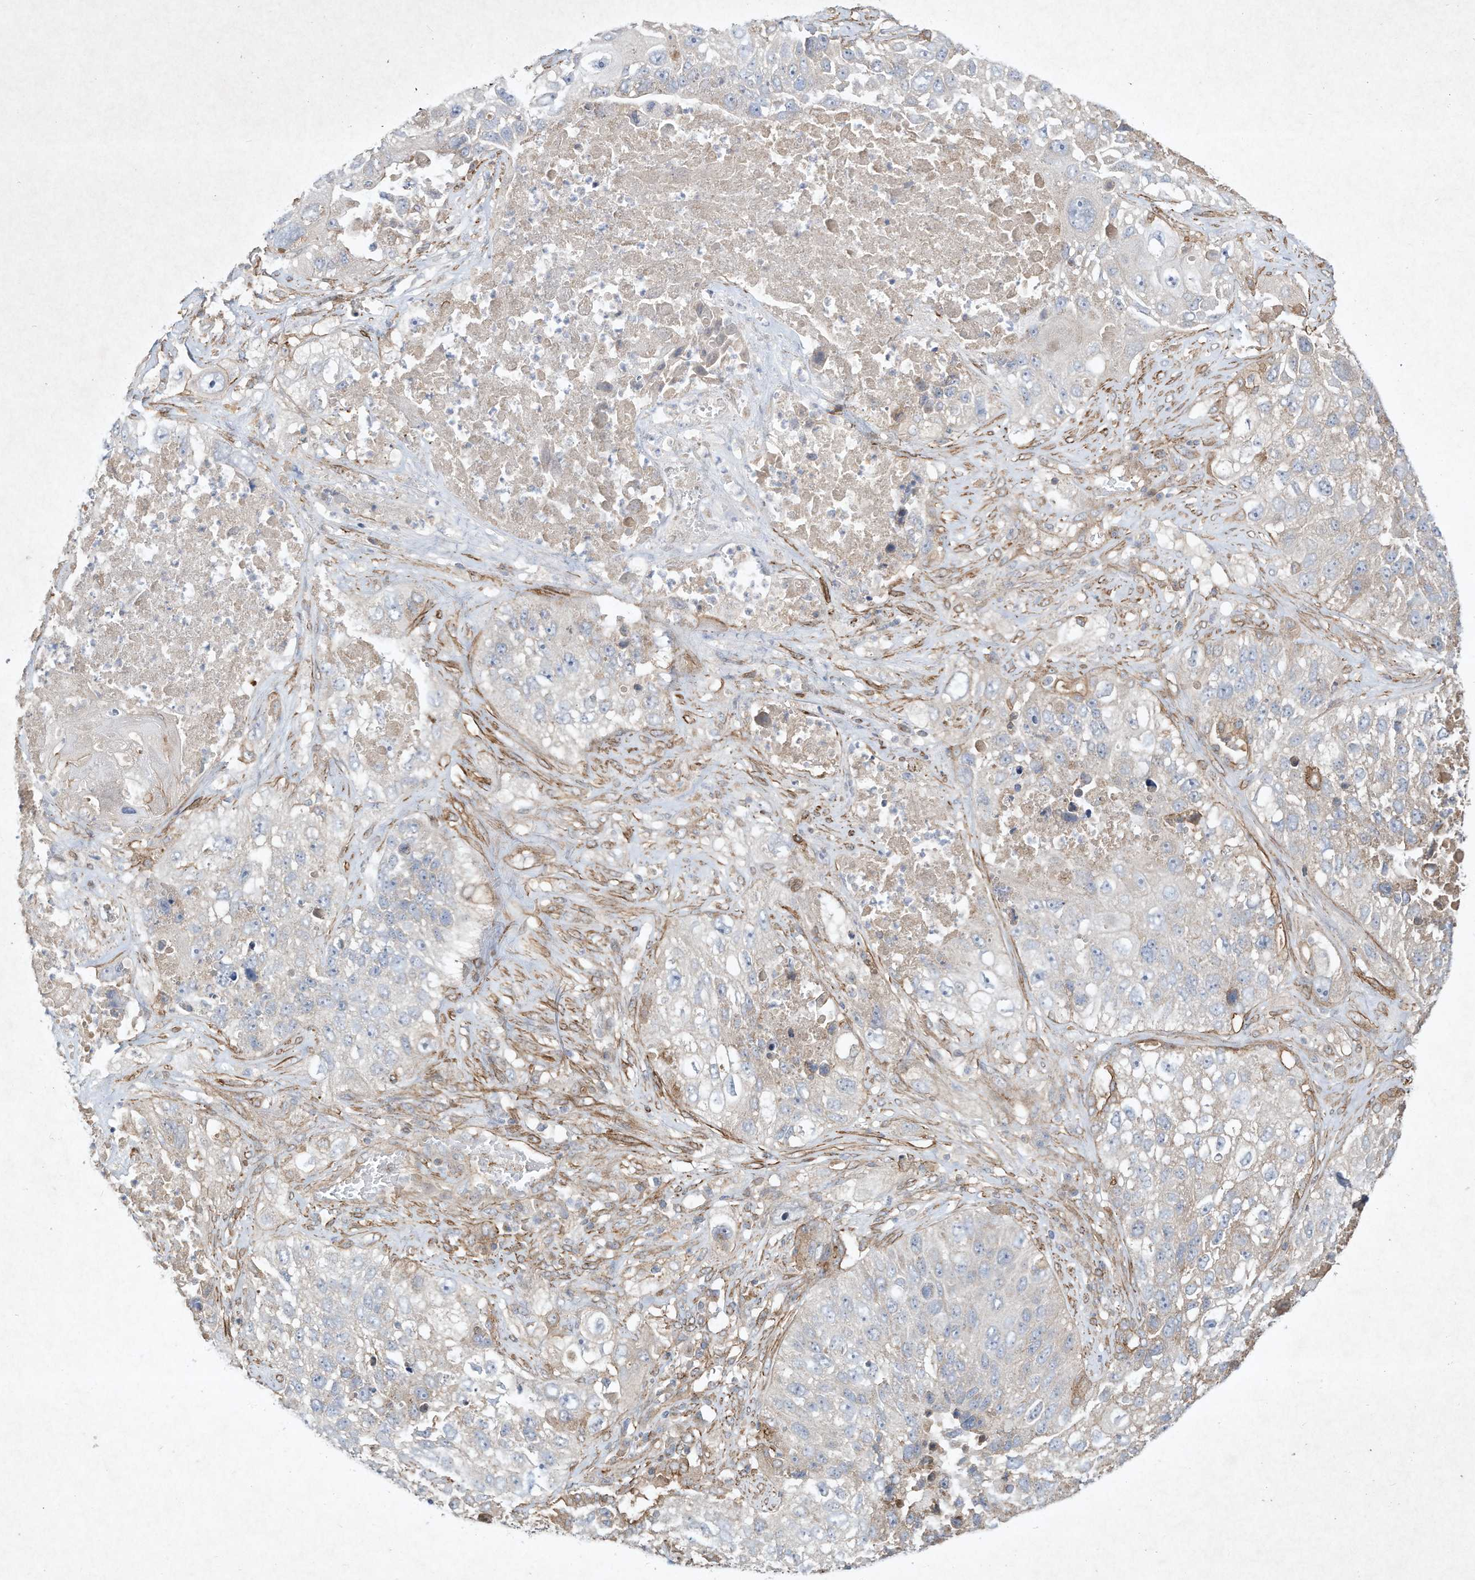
{"staining": {"intensity": "negative", "quantity": "none", "location": "none"}, "tissue": "lung cancer", "cell_type": "Tumor cells", "image_type": "cancer", "snomed": [{"axis": "morphology", "description": "Squamous cell carcinoma, NOS"}, {"axis": "topography", "description": "Lung"}], "caption": "Human lung cancer (squamous cell carcinoma) stained for a protein using IHC reveals no expression in tumor cells.", "gene": "HTR5A", "patient": {"sex": "male", "age": 61}}